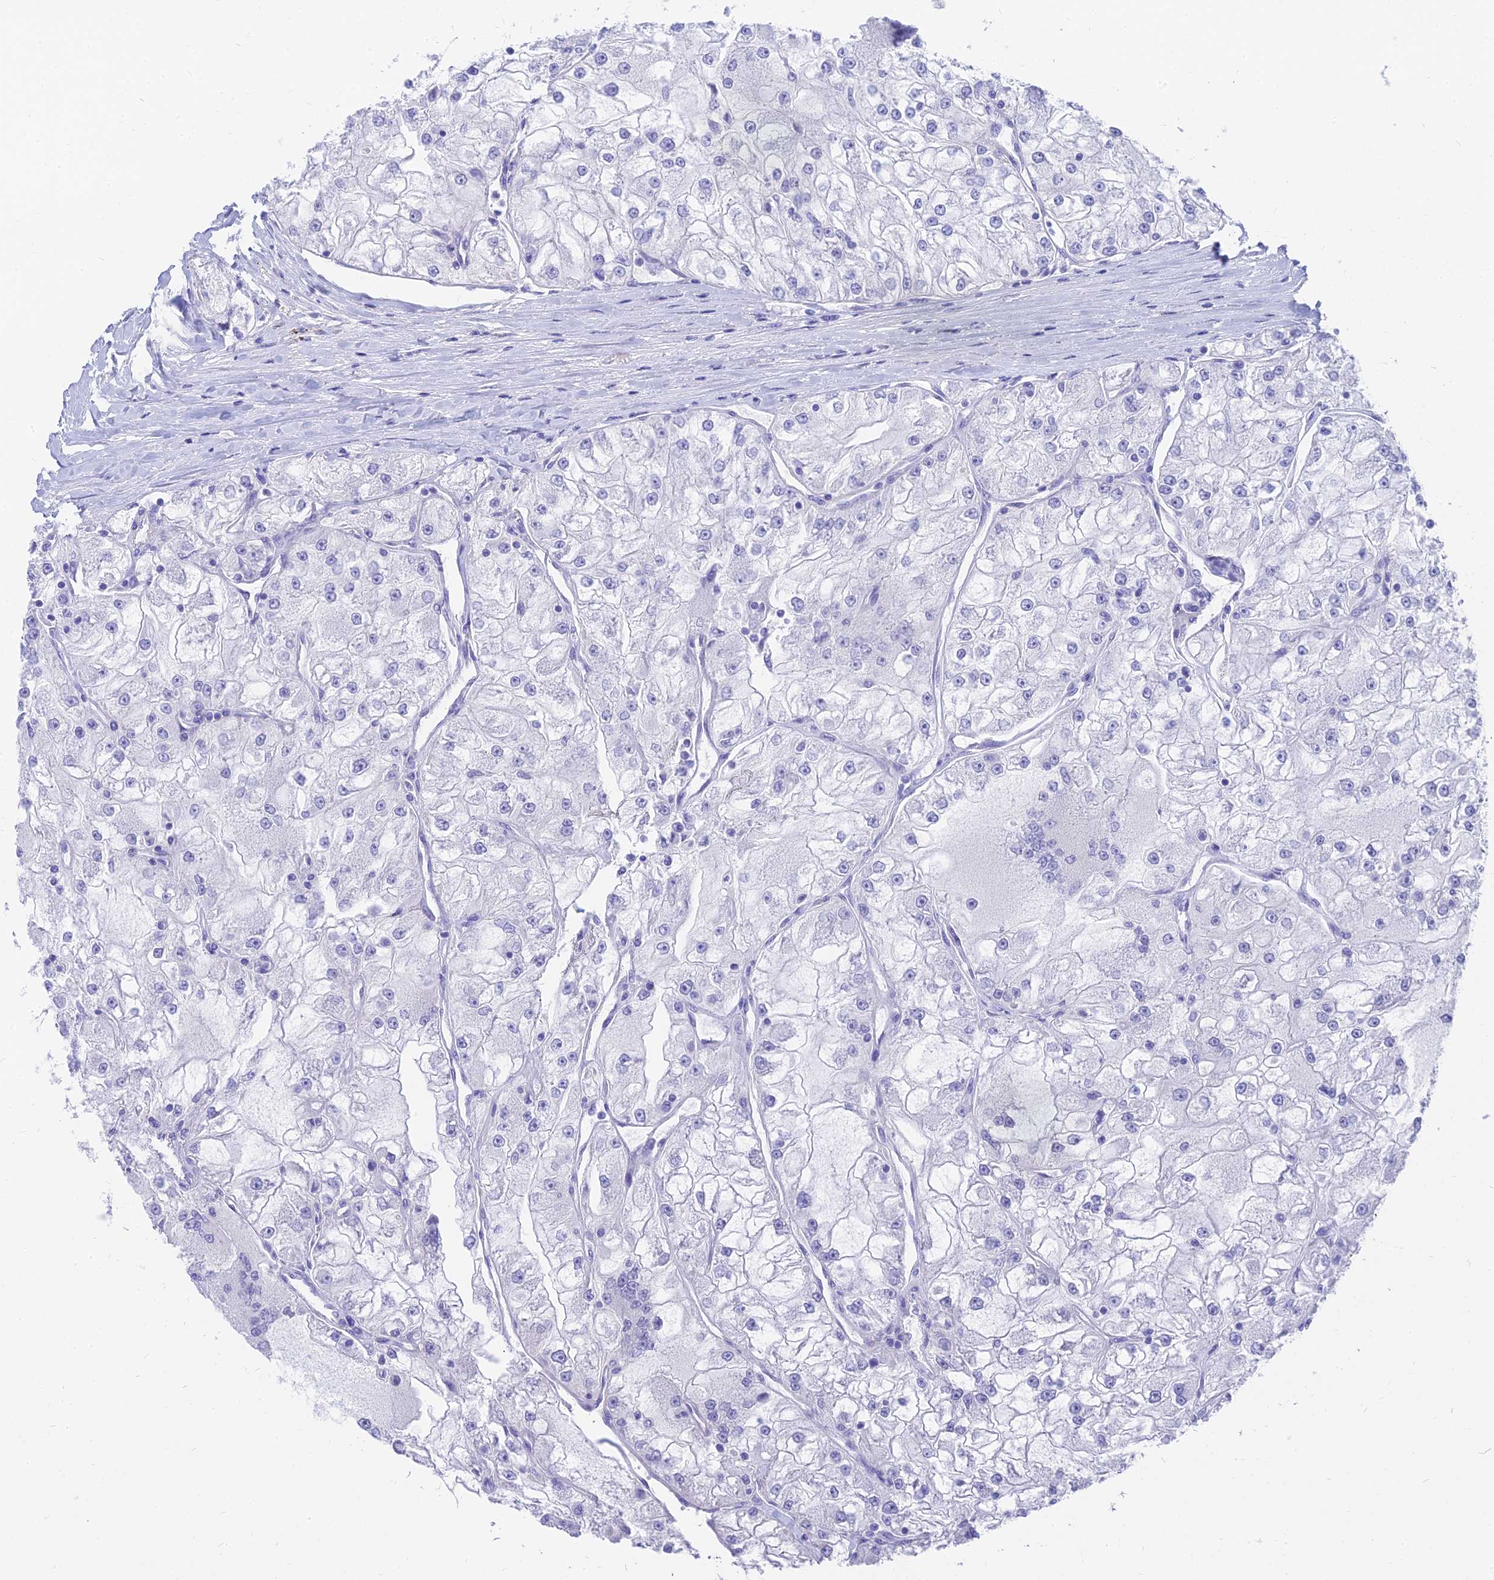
{"staining": {"intensity": "negative", "quantity": "none", "location": "none"}, "tissue": "renal cancer", "cell_type": "Tumor cells", "image_type": "cancer", "snomed": [{"axis": "morphology", "description": "Adenocarcinoma, NOS"}, {"axis": "topography", "description": "Kidney"}], "caption": "Protein analysis of renal cancer (adenocarcinoma) demonstrates no significant expression in tumor cells.", "gene": "SLC36A2", "patient": {"sex": "female", "age": 72}}